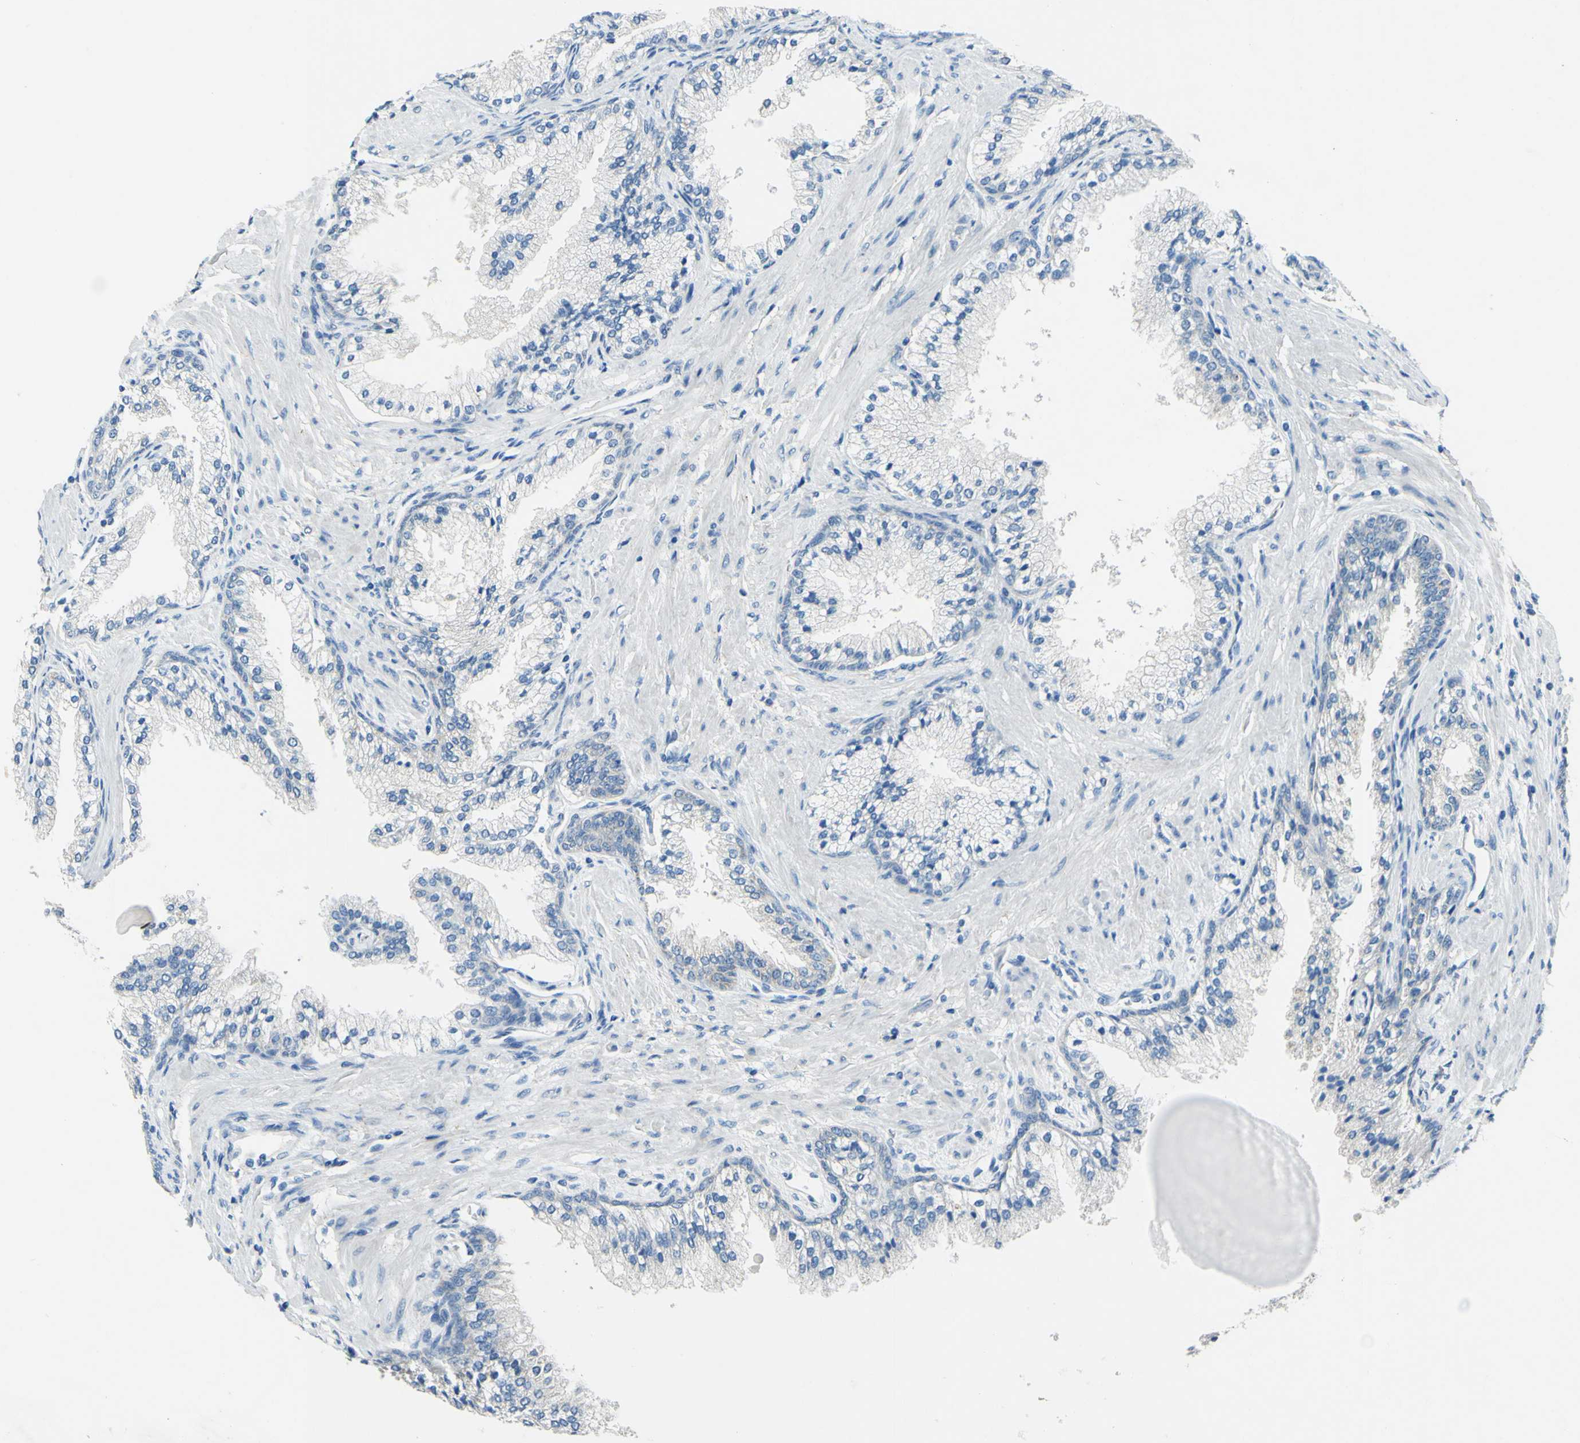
{"staining": {"intensity": "negative", "quantity": "none", "location": "none"}, "tissue": "prostate cancer", "cell_type": "Tumor cells", "image_type": "cancer", "snomed": [{"axis": "morphology", "description": "Adenocarcinoma, High grade"}, {"axis": "topography", "description": "Prostate"}], "caption": "Tumor cells are negative for protein expression in human prostate cancer. (IHC, brightfield microscopy, high magnification).", "gene": "CDH10", "patient": {"sex": "male", "age": 58}}